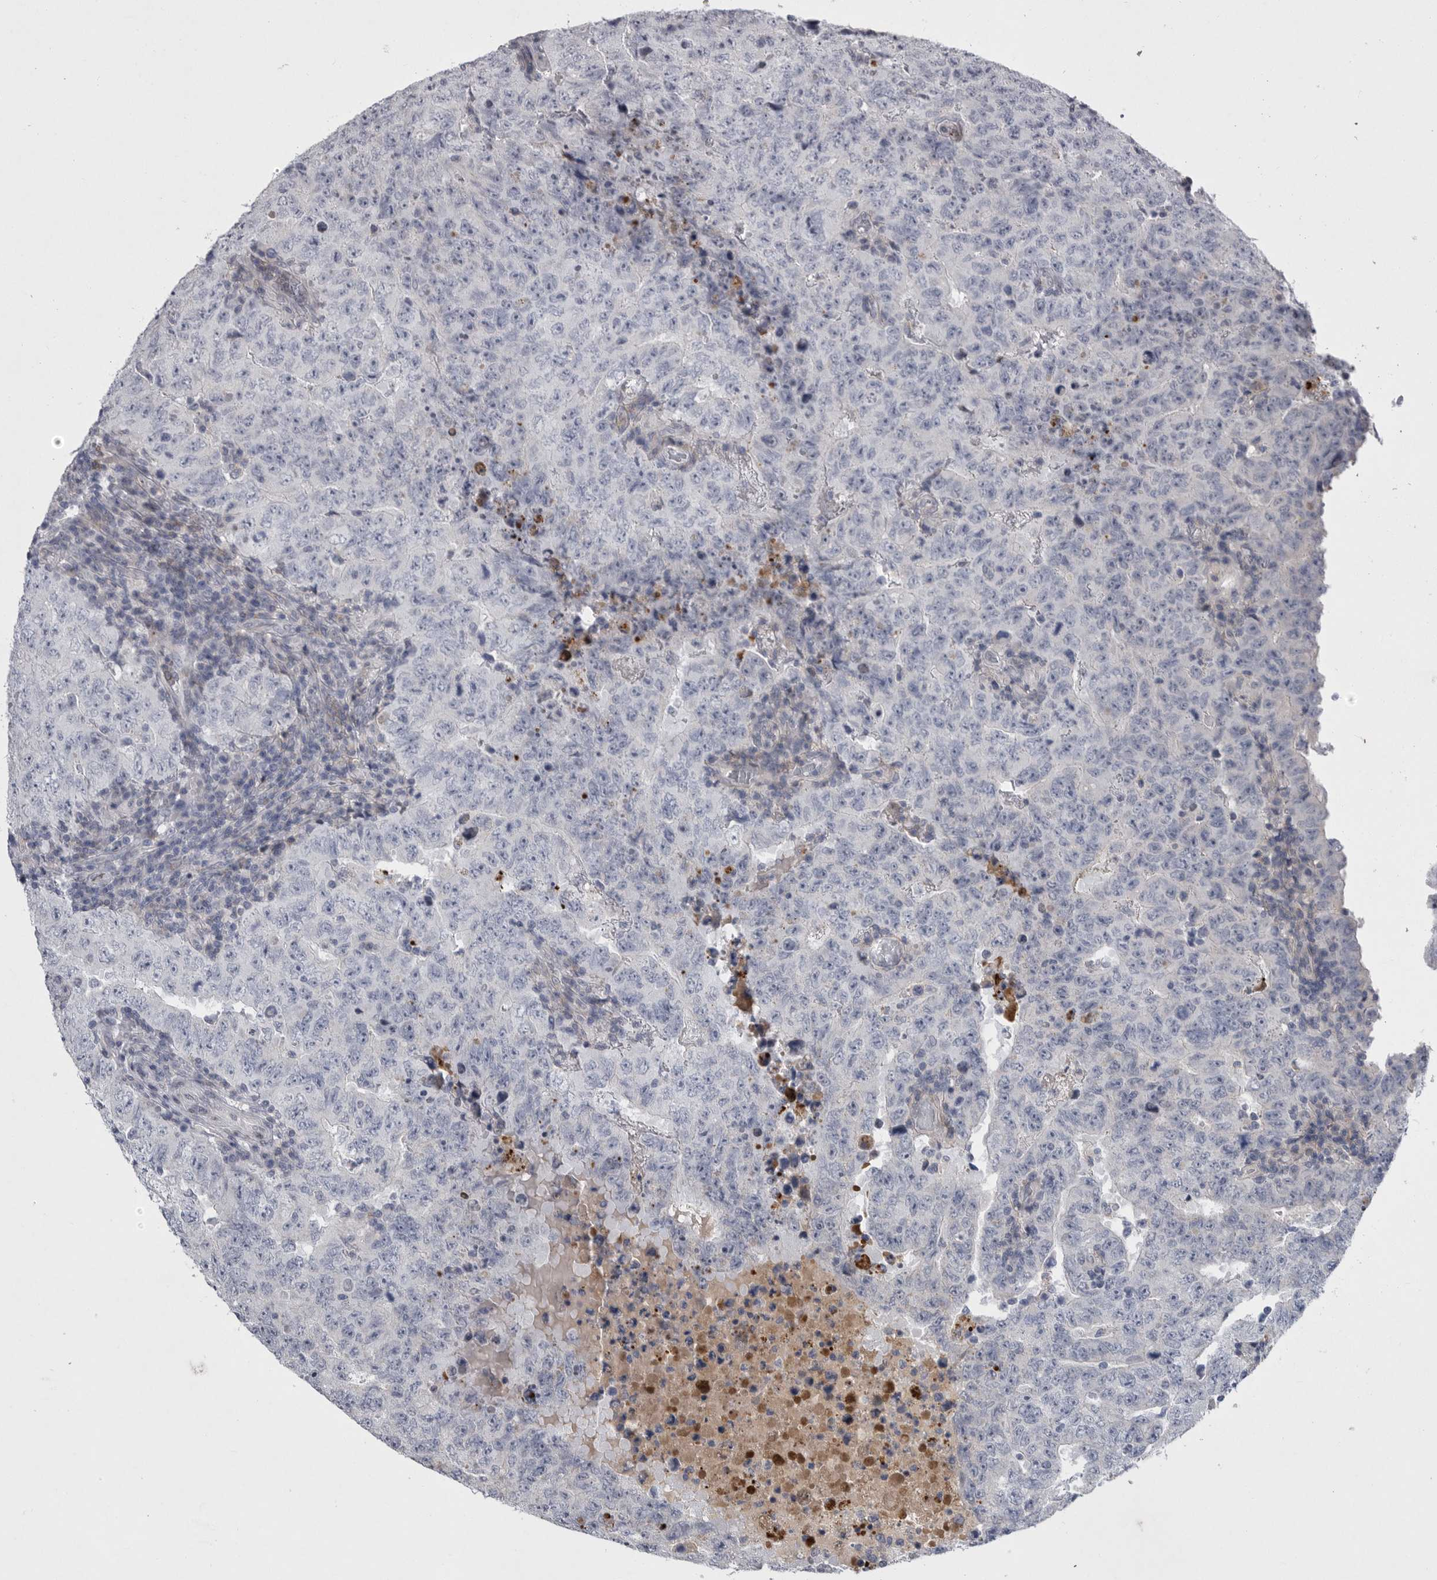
{"staining": {"intensity": "negative", "quantity": "none", "location": "none"}, "tissue": "testis cancer", "cell_type": "Tumor cells", "image_type": "cancer", "snomed": [{"axis": "morphology", "description": "Carcinoma, Embryonal, NOS"}, {"axis": "topography", "description": "Testis"}], "caption": "Tumor cells are negative for protein expression in human testis cancer.", "gene": "CRP", "patient": {"sex": "male", "age": 26}}